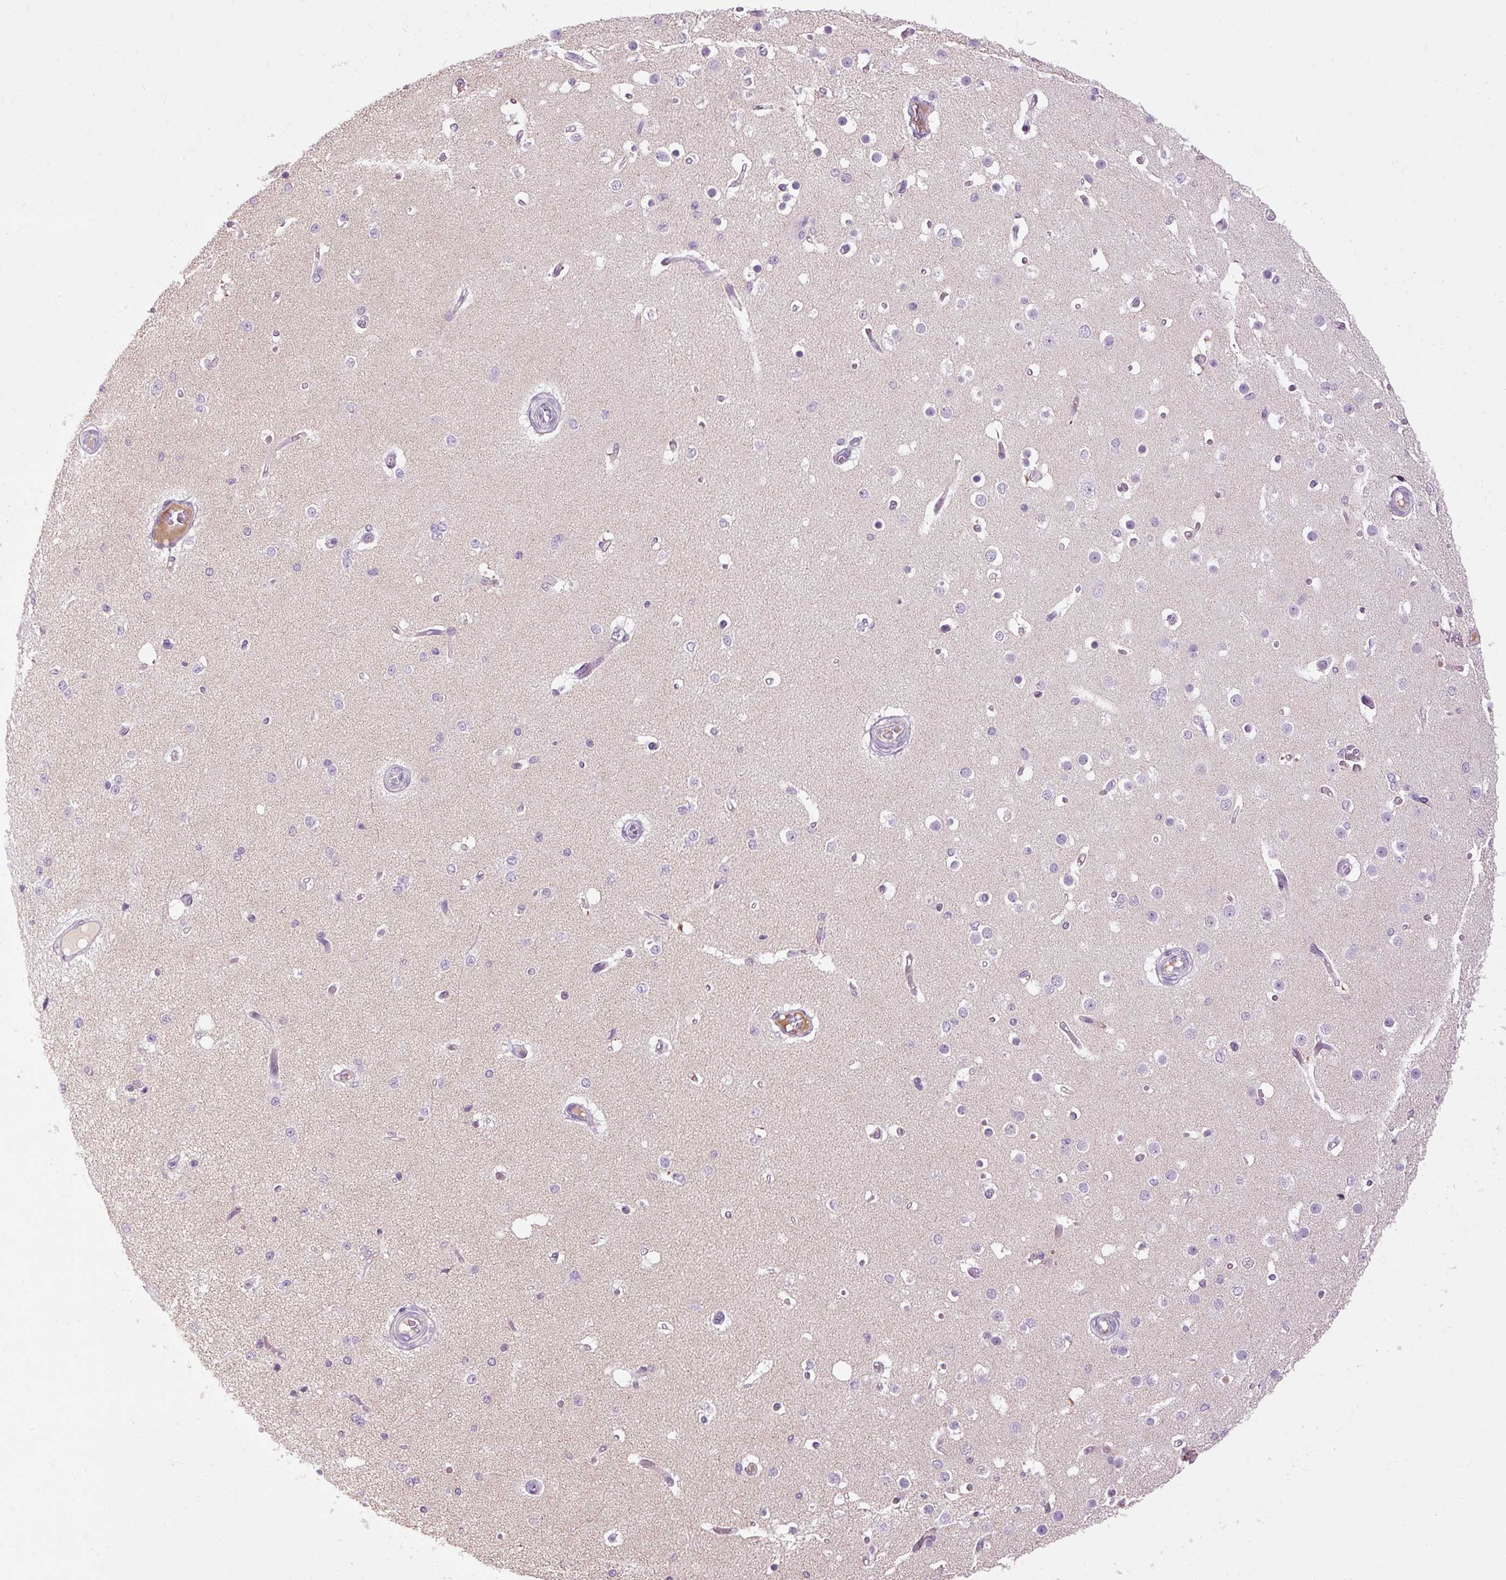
{"staining": {"intensity": "negative", "quantity": "none", "location": "none"}, "tissue": "cerebral cortex", "cell_type": "Endothelial cells", "image_type": "normal", "snomed": [{"axis": "morphology", "description": "Normal tissue, NOS"}, {"axis": "morphology", "description": "Inflammation, NOS"}, {"axis": "topography", "description": "Cerebral cortex"}], "caption": "Cerebral cortex was stained to show a protein in brown. There is no significant staining in endothelial cells.", "gene": "ARRDC2", "patient": {"sex": "male", "age": 6}}